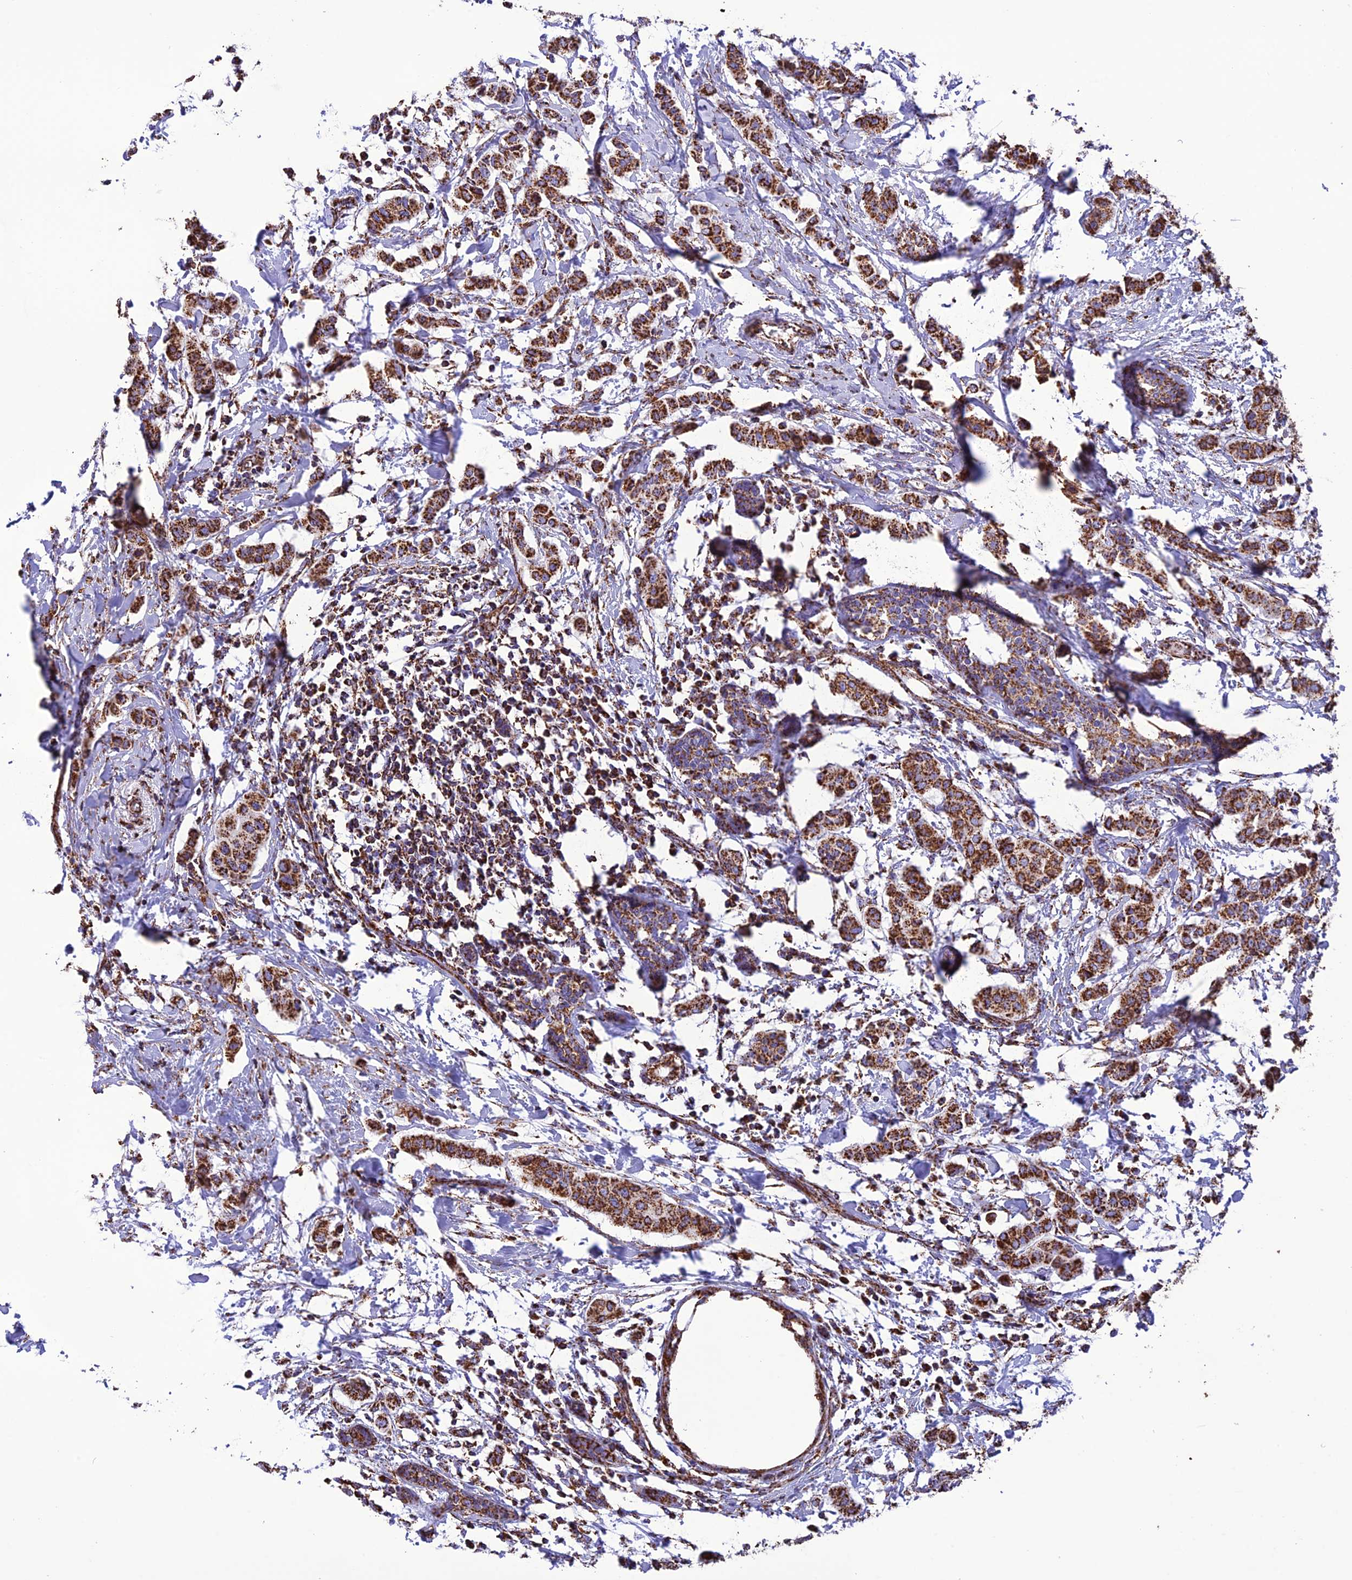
{"staining": {"intensity": "strong", "quantity": ">75%", "location": "cytoplasmic/membranous"}, "tissue": "breast cancer", "cell_type": "Tumor cells", "image_type": "cancer", "snomed": [{"axis": "morphology", "description": "Duct carcinoma"}, {"axis": "topography", "description": "Breast"}], "caption": "Human breast intraductal carcinoma stained with a brown dye shows strong cytoplasmic/membranous positive staining in approximately >75% of tumor cells.", "gene": "NDUFAF1", "patient": {"sex": "female", "age": 40}}